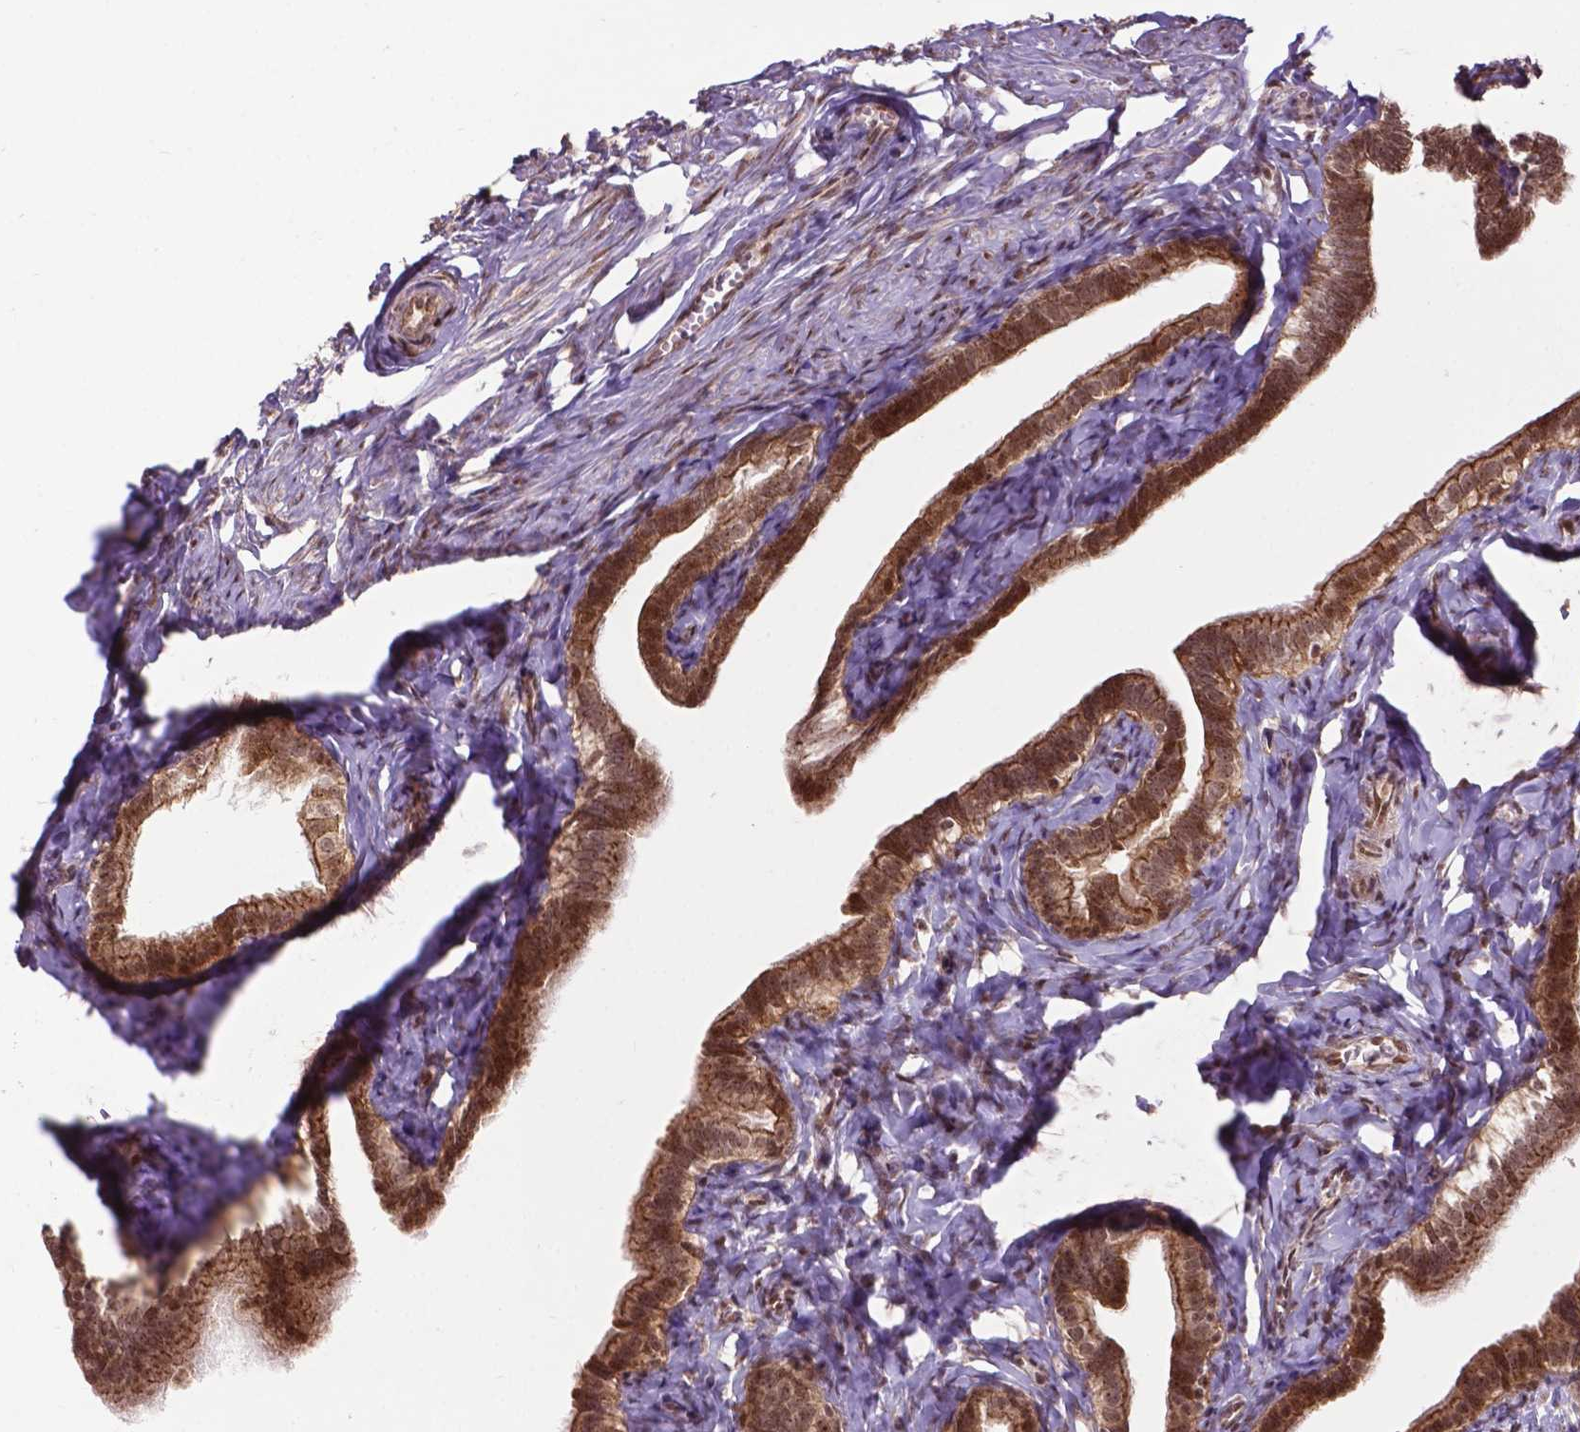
{"staining": {"intensity": "moderate", "quantity": ">75%", "location": "cytoplasmic/membranous,nuclear"}, "tissue": "fallopian tube", "cell_type": "Glandular cells", "image_type": "normal", "snomed": [{"axis": "morphology", "description": "Normal tissue, NOS"}, {"axis": "topography", "description": "Fallopian tube"}], "caption": "Protein expression analysis of normal human fallopian tube reveals moderate cytoplasmic/membranous,nuclear positivity in approximately >75% of glandular cells.", "gene": "CSNK2A1", "patient": {"sex": "female", "age": 41}}